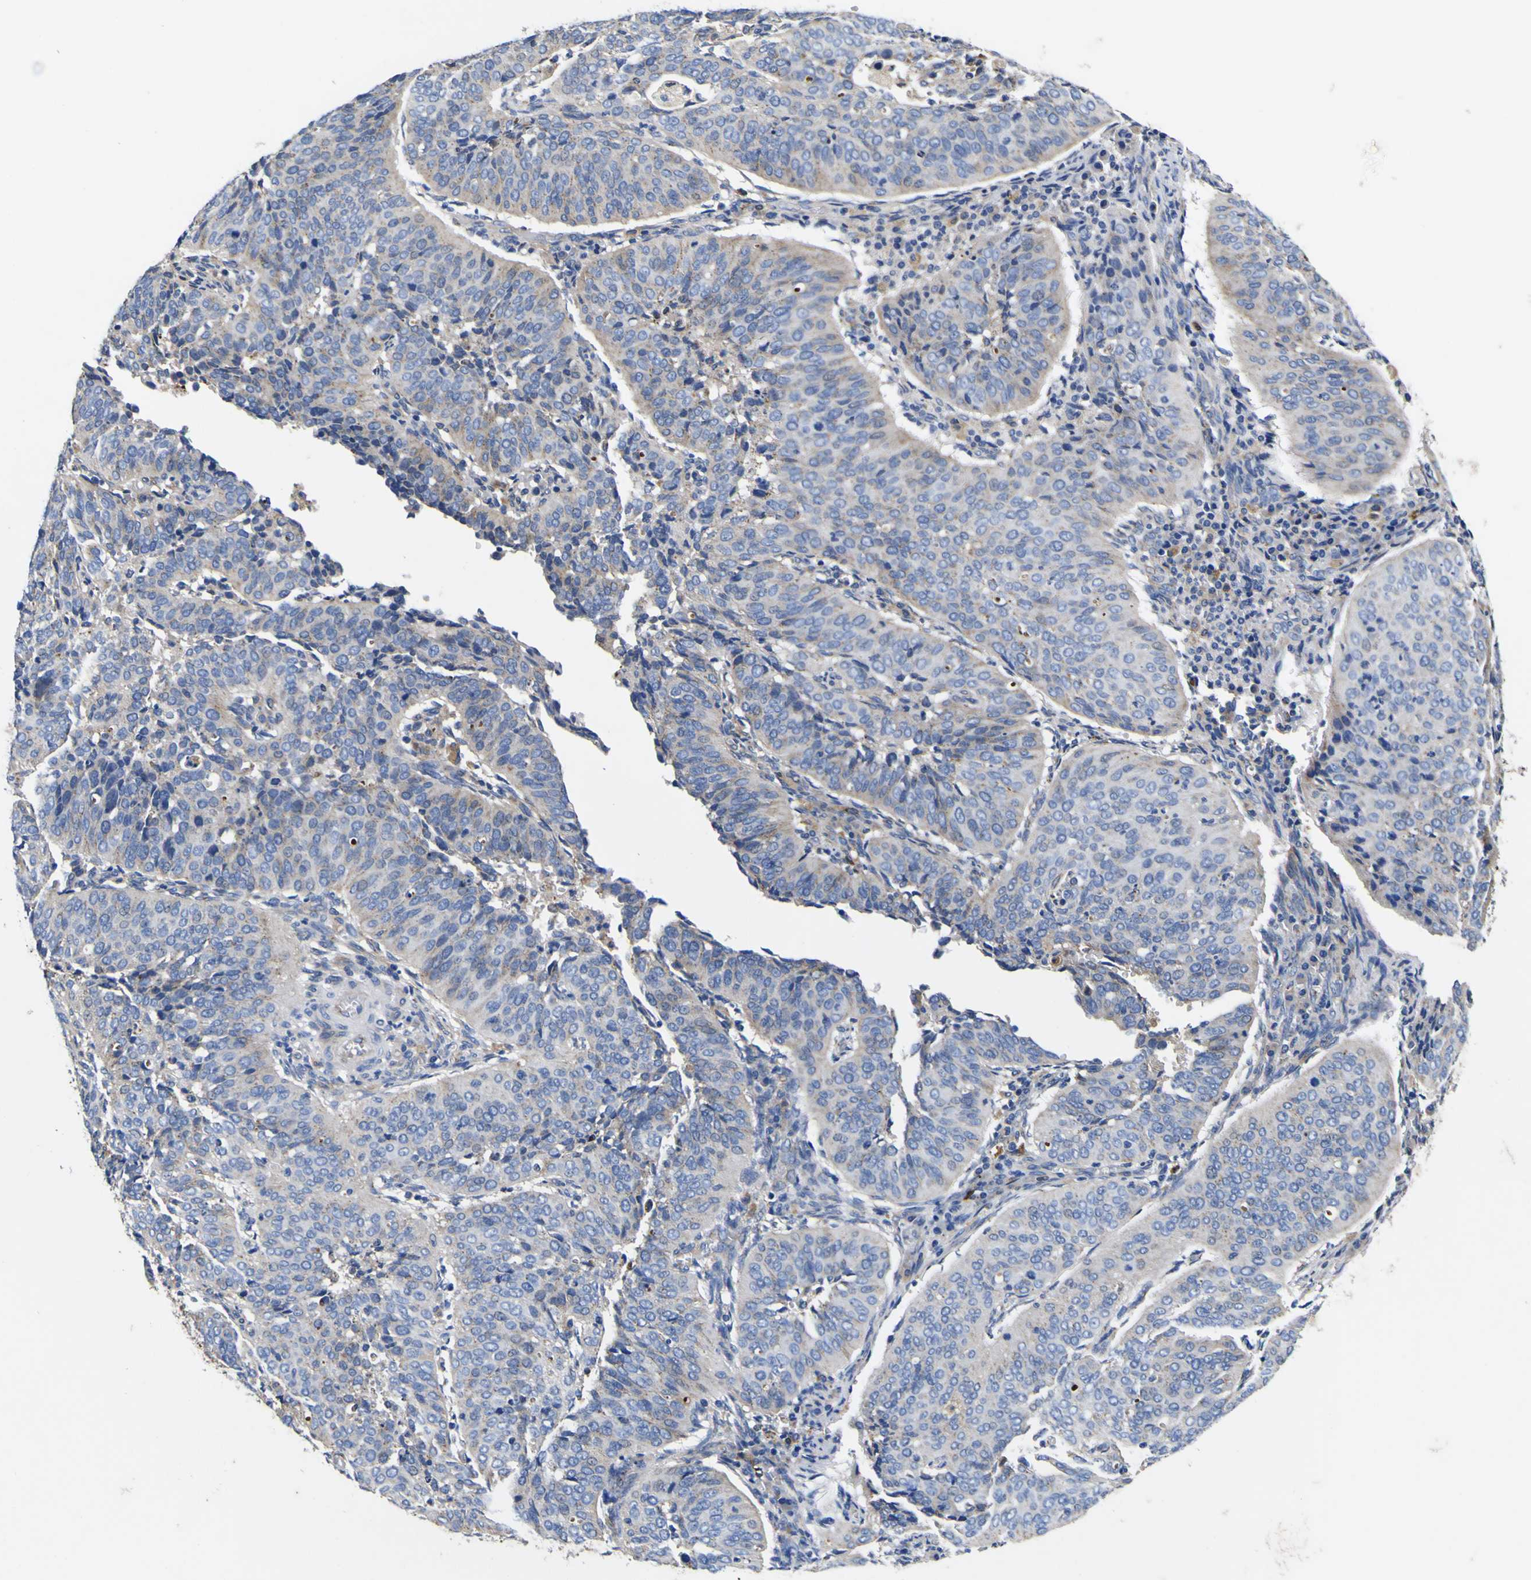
{"staining": {"intensity": "weak", "quantity": "25%-75%", "location": "cytoplasmic/membranous"}, "tissue": "cervical cancer", "cell_type": "Tumor cells", "image_type": "cancer", "snomed": [{"axis": "morphology", "description": "Normal tissue, NOS"}, {"axis": "morphology", "description": "Squamous cell carcinoma, NOS"}, {"axis": "topography", "description": "Cervix"}], "caption": "Immunohistochemistry (DAB (3,3'-diaminobenzidine)) staining of squamous cell carcinoma (cervical) demonstrates weak cytoplasmic/membranous protein positivity in approximately 25%-75% of tumor cells.", "gene": "COA1", "patient": {"sex": "female", "age": 39}}